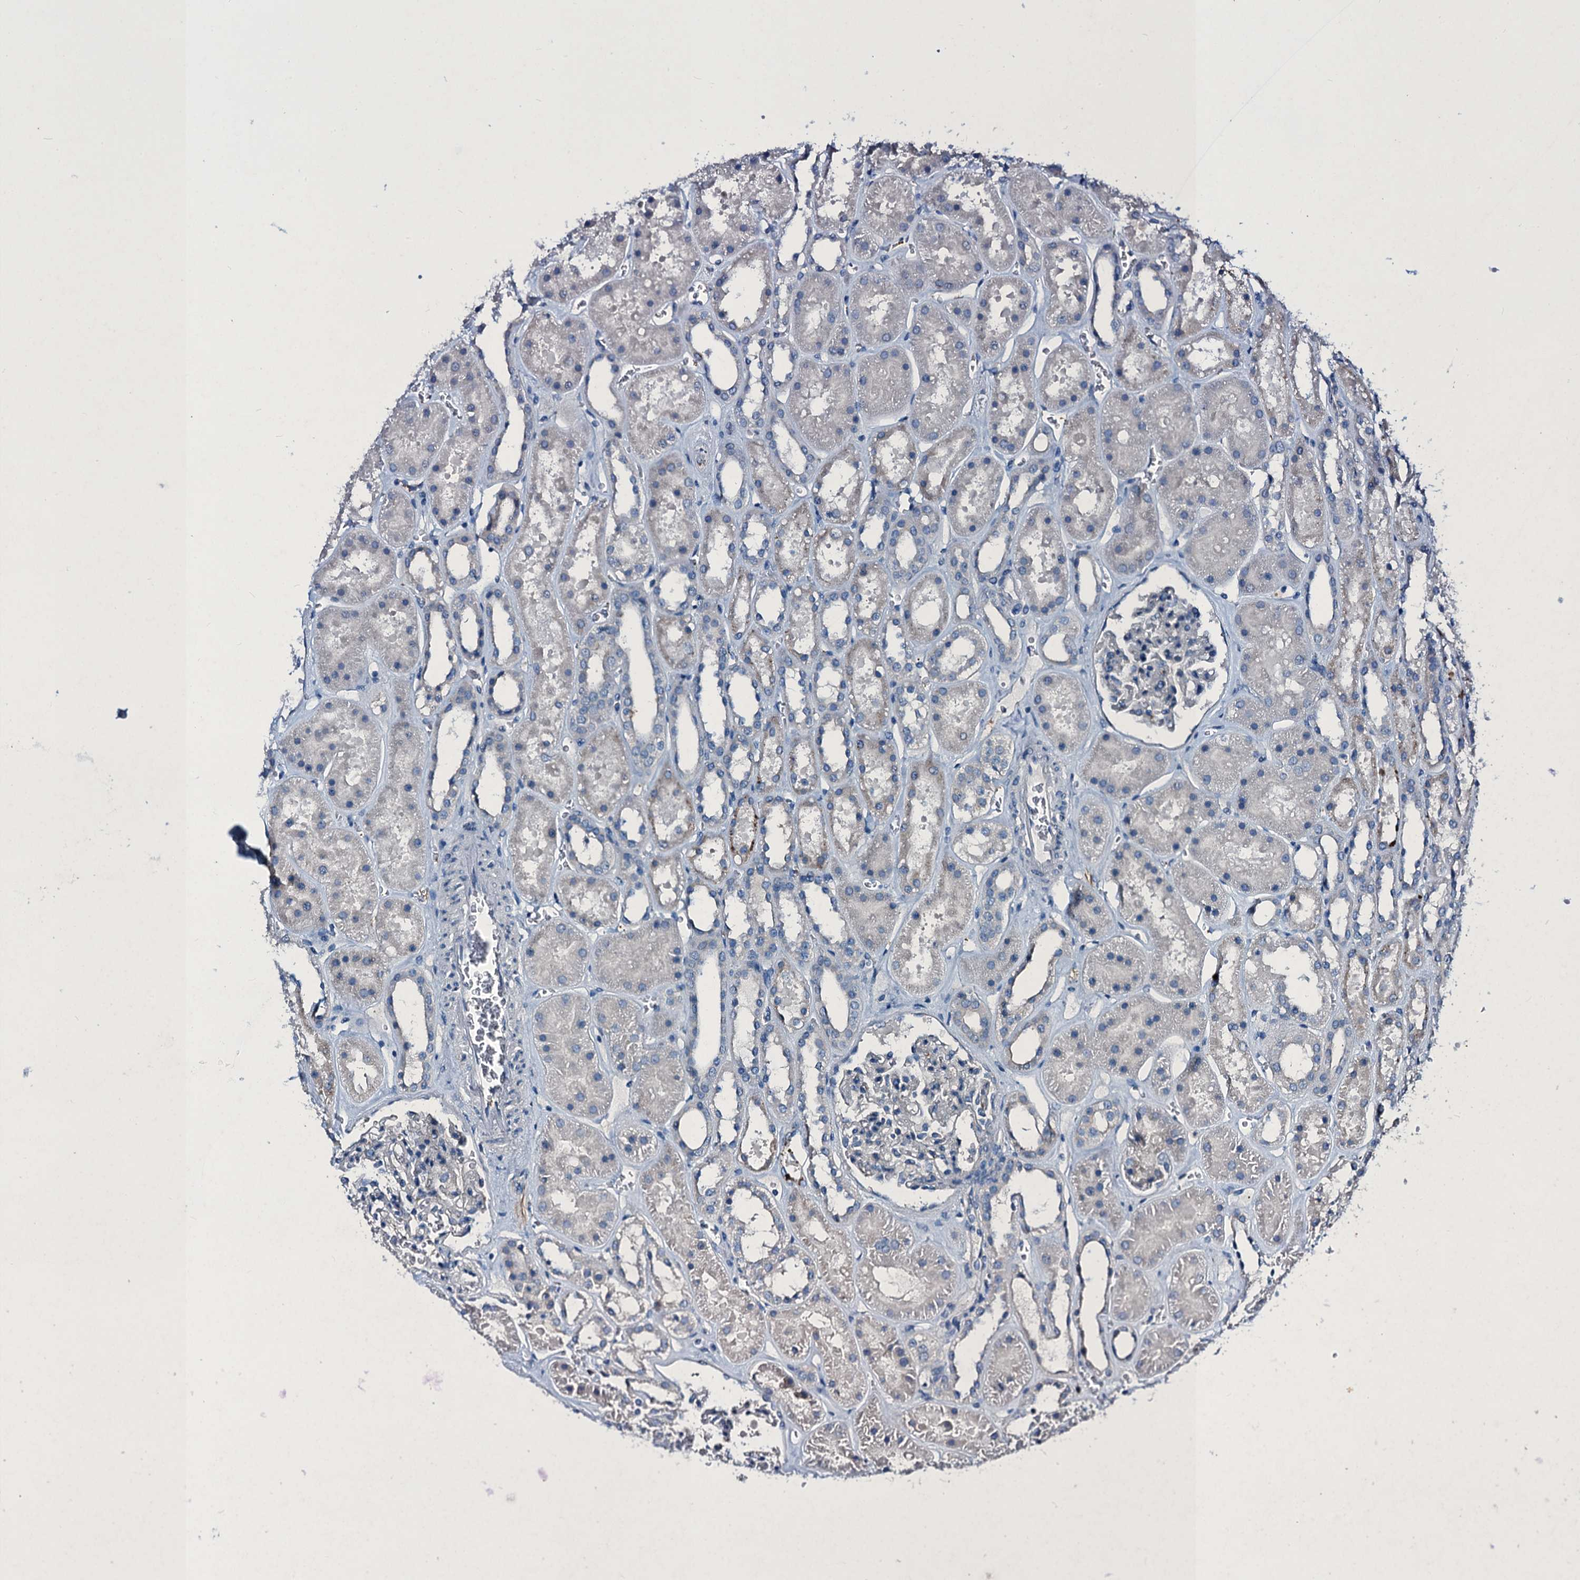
{"staining": {"intensity": "negative", "quantity": "none", "location": "none"}, "tissue": "kidney", "cell_type": "Cells in glomeruli", "image_type": "normal", "snomed": [{"axis": "morphology", "description": "Normal tissue, NOS"}, {"axis": "topography", "description": "Kidney"}], "caption": "The IHC image has no significant positivity in cells in glomeruli of kidney. (DAB (3,3'-diaminobenzidine) immunohistochemistry with hematoxylin counter stain).", "gene": "TPGS2", "patient": {"sex": "female", "age": 41}}